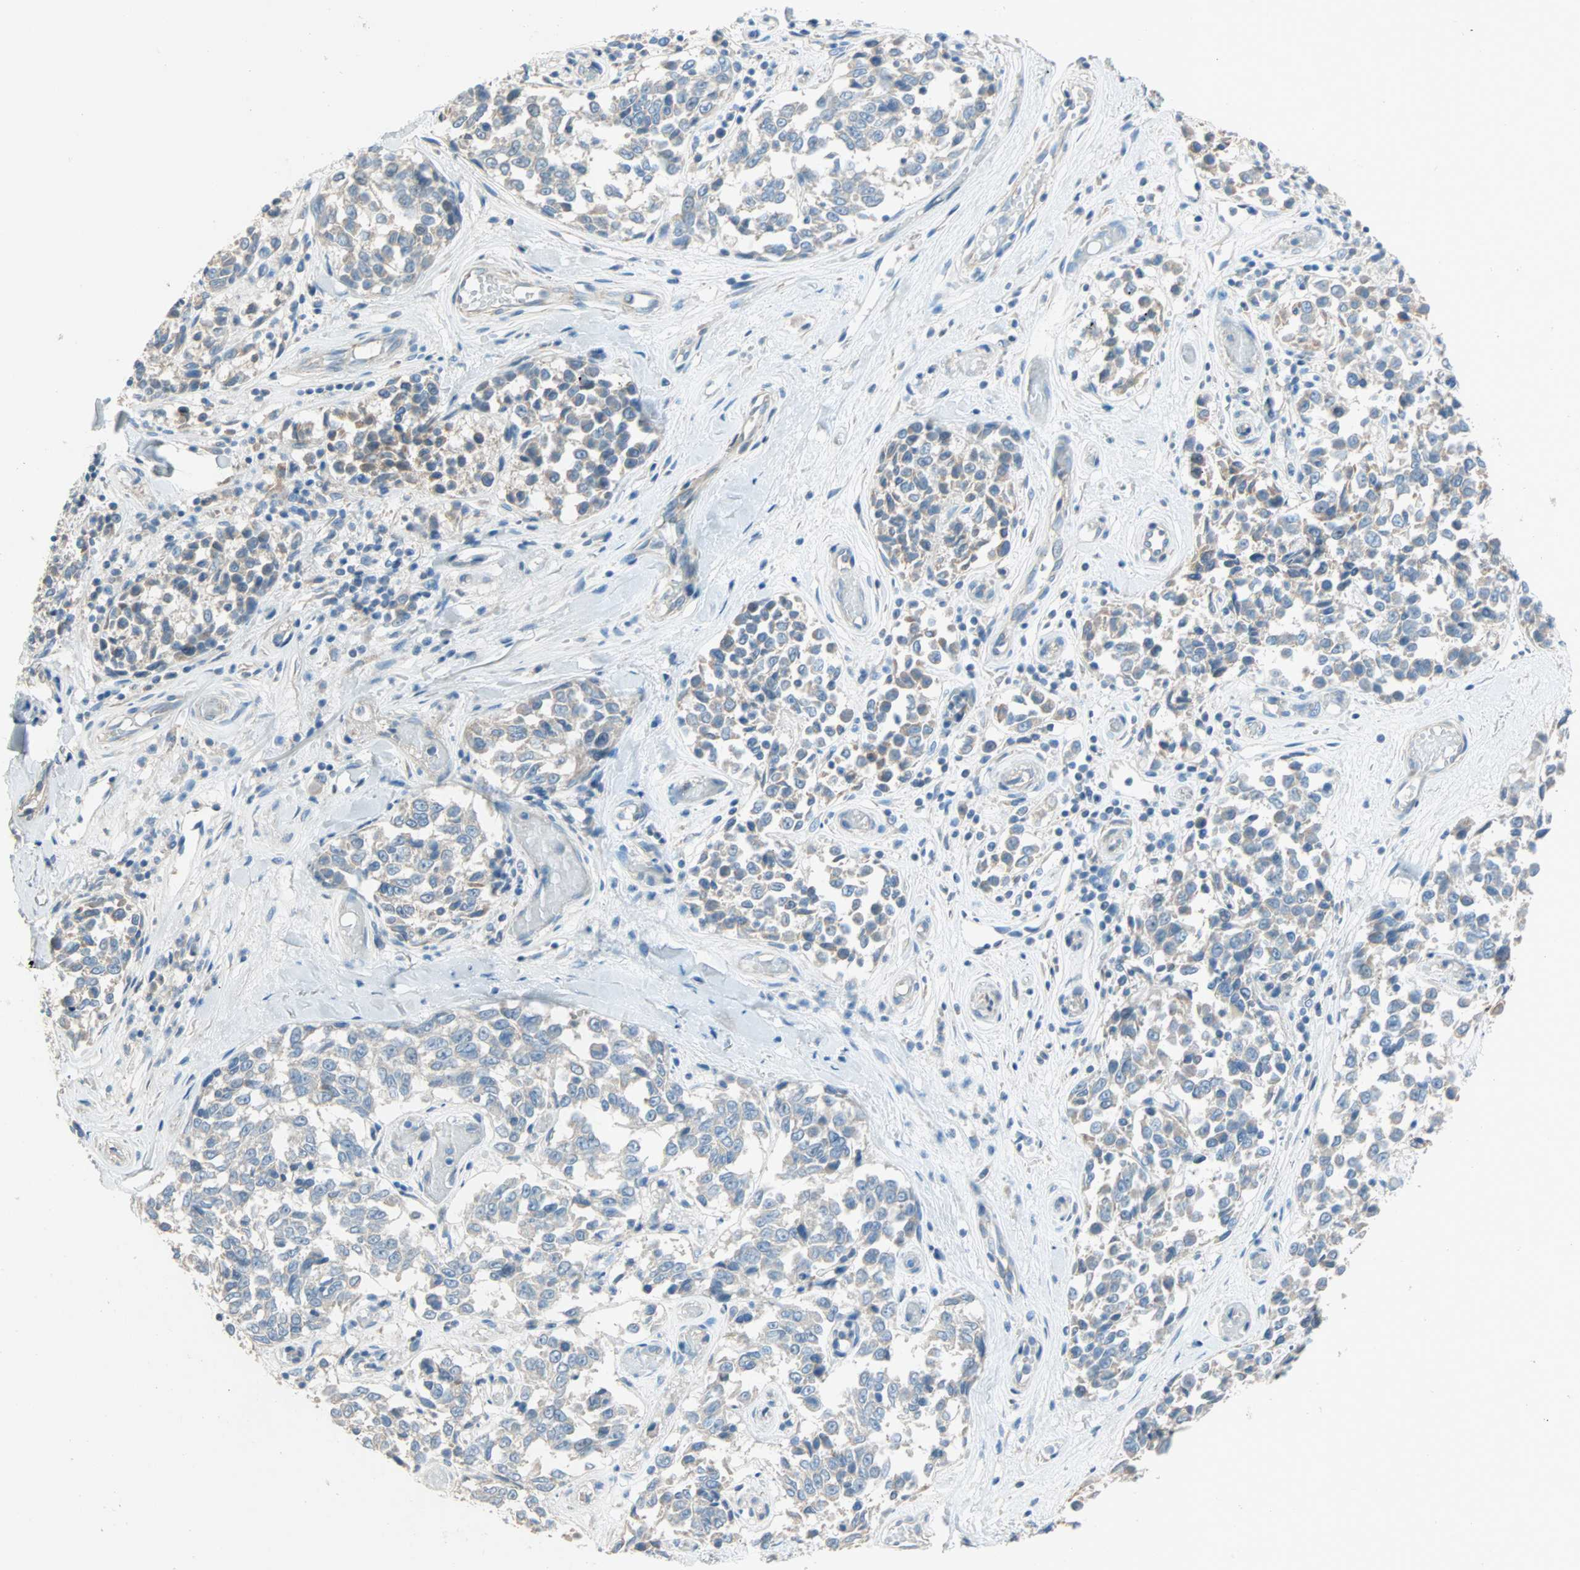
{"staining": {"intensity": "negative", "quantity": "none", "location": "none"}, "tissue": "melanoma", "cell_type": "Tumor cells", "image_type": "cancer", "snomed": [{"axis": "morphology", "description": "Malignant melanoma, NOS"}, {"axis": "topography", "description": "Skin"}], "caption": "Tumor cells are negative for brown protein staining in malignant melanoma. The staining is performed using DAB brown chromogen with nuclei counter-stained in using hematoxylin.", "gene": "ACVRL1", "patient": {"sex": "female", "age": 64}}